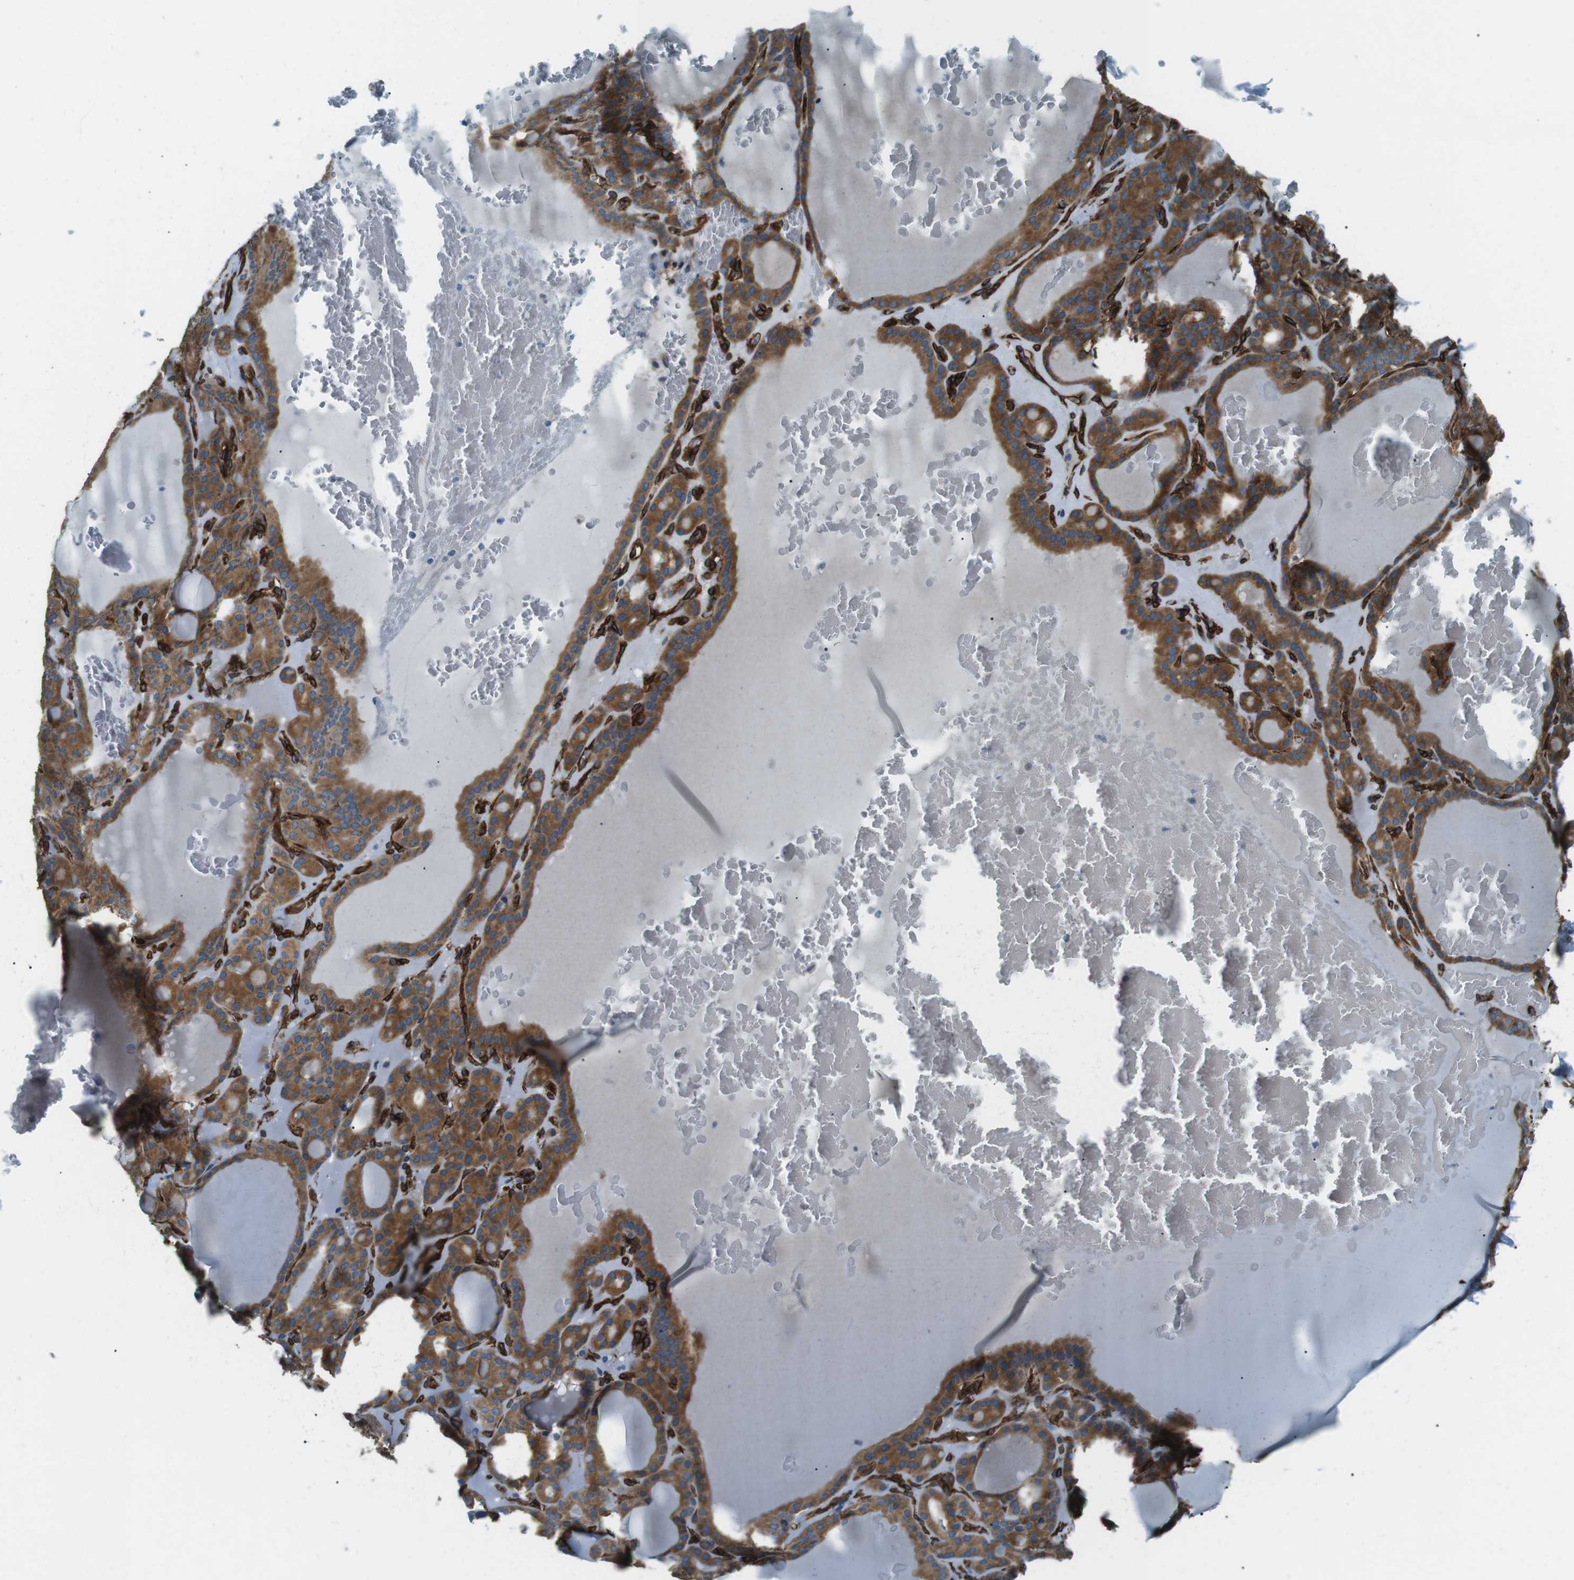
{"staining": {"intensity": "strong", "quantity": ">75%", "location": "cytoplasmic/membranous"}, "tissue": "thyroid gland", "cell_type": "Glandular cells", "image_type": "normal", "snomed": [{"axis": "morphology", "description": "Normal tissue, NOS"}, {"axis": "topography", "description": "Thyroid gland"}], "caption": "Immunohistochemical staining of unremarkable thyroid gland exhibits strong cytoplasmic/membranous protein expression in approximately >75% of glandular cells. (DAB IHC, brown staining for protein, blue staining for nuclei).", "gene": "ODR4", "patient": {"sex": "female", "age": 28}}